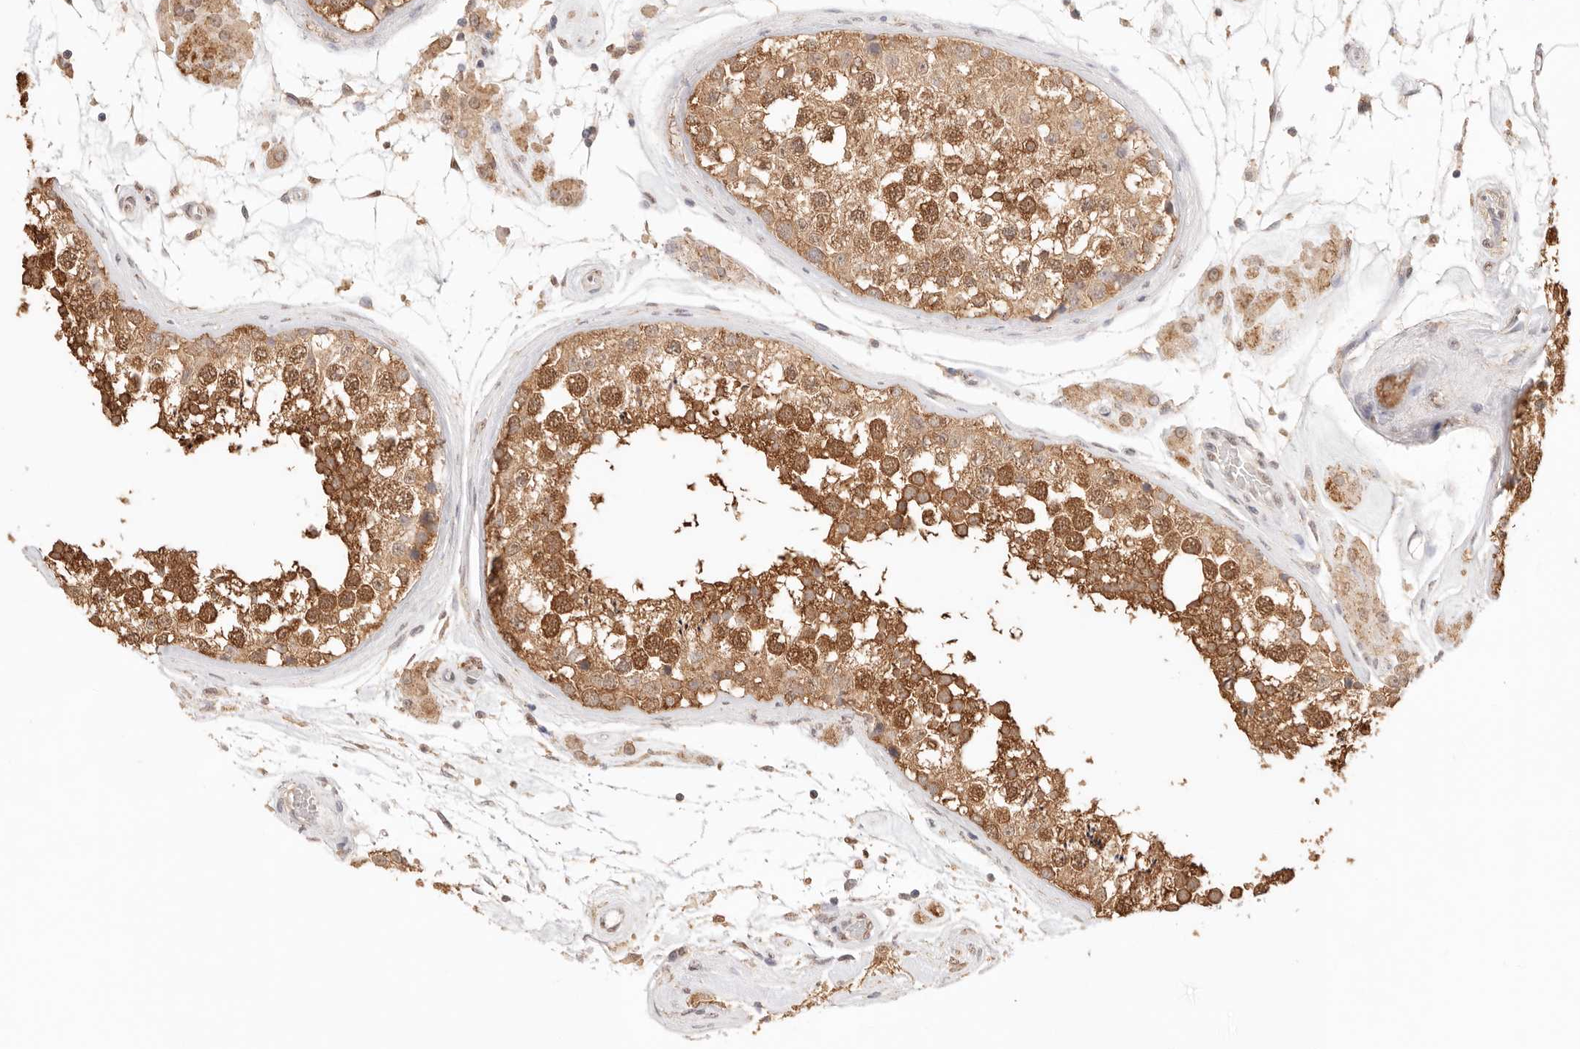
{"staining": {"intensity": "moderate", "quantity": ">75%", "location": "cytoplasmic/membranous,nuclear"}, "tissue": "testis", "cell_type": "Cells in seminiferous ducts", "image_type": "normal", "snomed": [{"axis": "morphology", "description": "Normal tissue, NOS"}, {"axis": "topography", "description": "Testis"}], "caption": "Immunohistochemical staining of benign human testis exhibits >75% levels of moderate cytoplasmic/membranous,nuclear protein positivity in about >75% of cells in seminiferous ducts. The staining was performed using DAB (3,3'-diaminobenzidine), with brown indicating positive protein expression. Nuclei are stained blue with hematoxylin.", "gene": "IL1R2", "patient": {"sex": "male", "age": 46}}